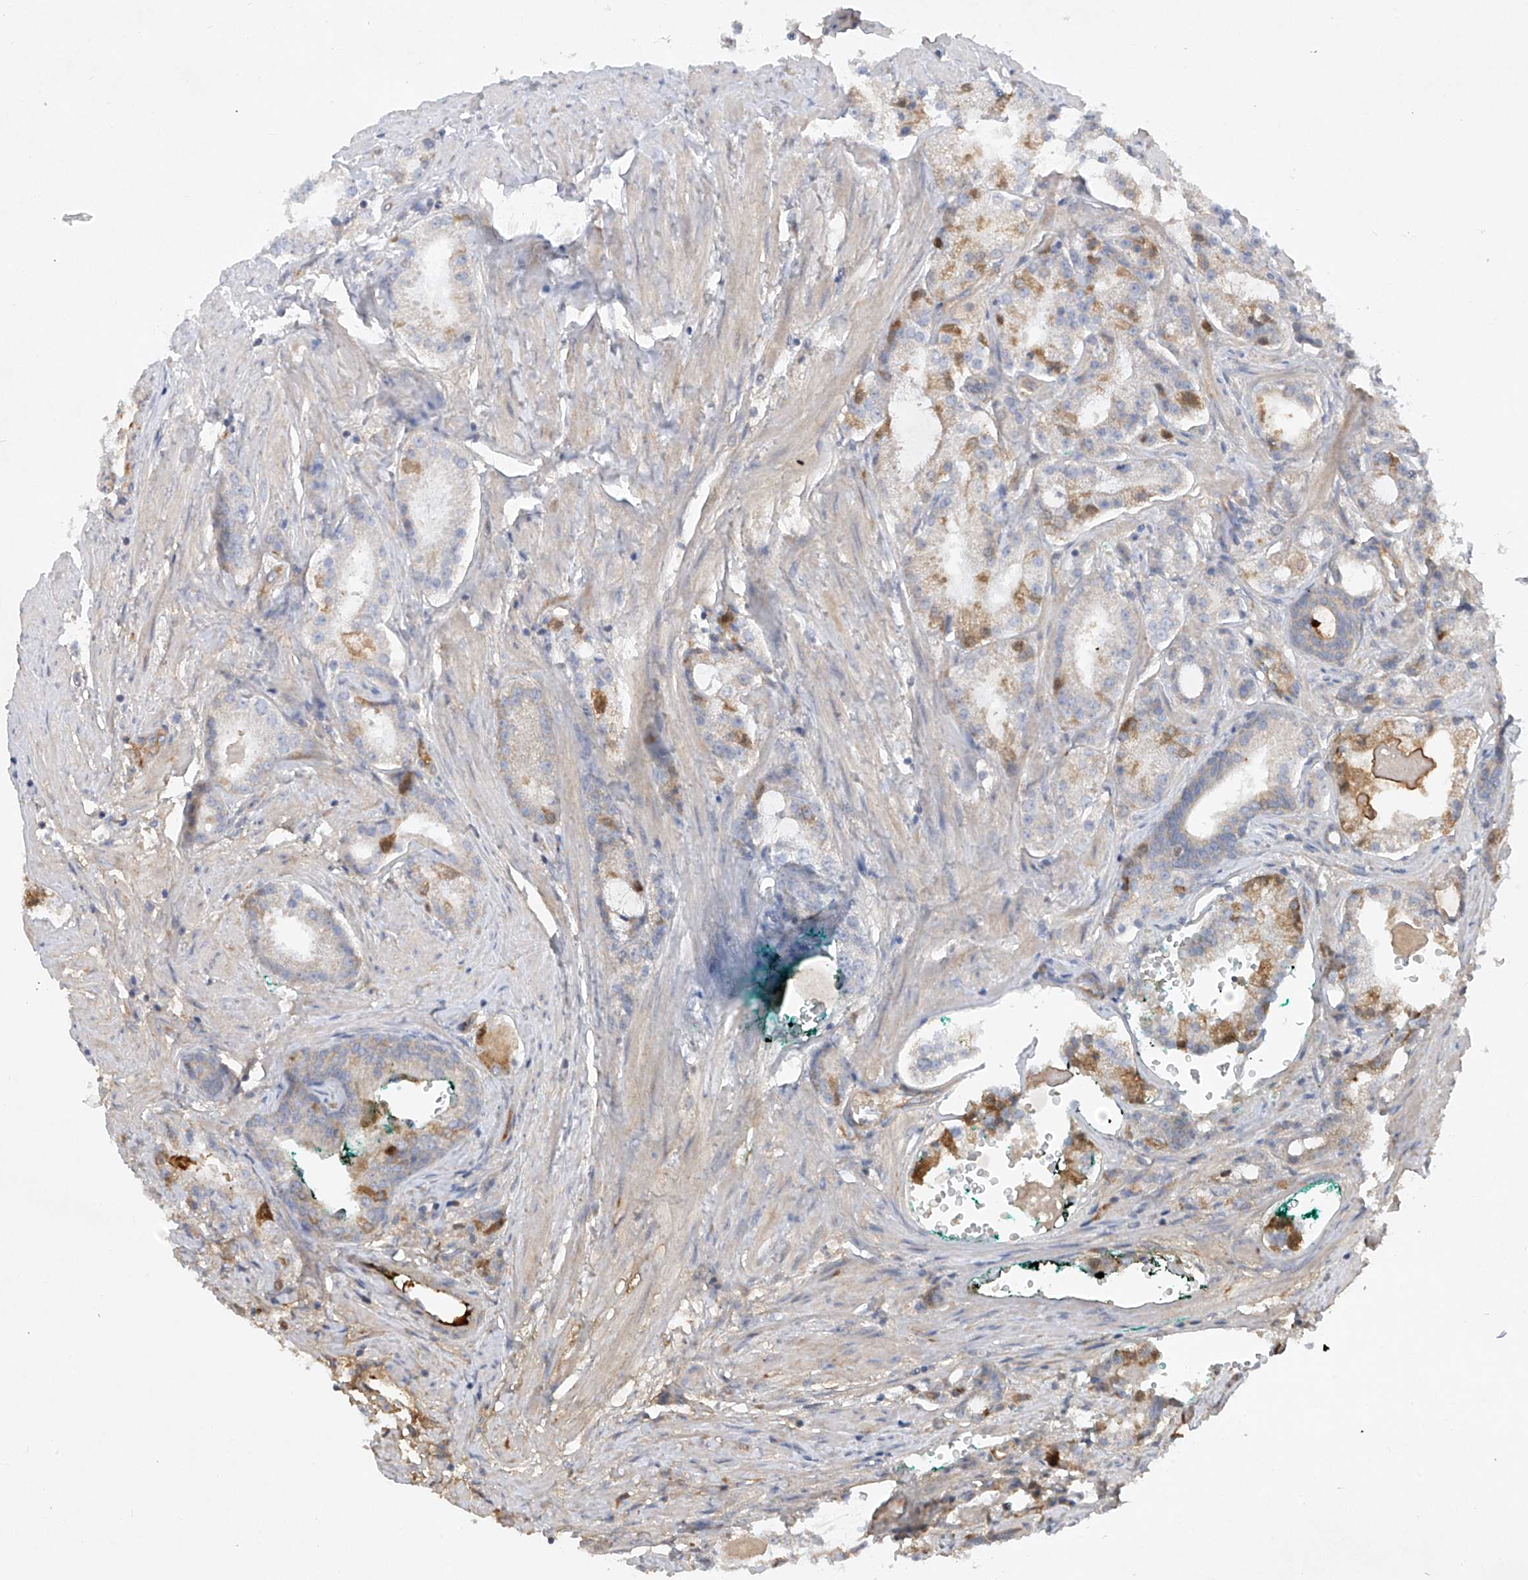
{"staining": {"intensity": "moderate", "quantity": "<25%", "location": "cytoplasmic/membranous"}, "tissue": "prostate cancer", "cell_type": "Tumor cells", "image_type": "cancer", "snomed": [{"axis": "morphology", "description": "Adenocarcinoma, Low grade"}, {"axis": "topography", "description": "Prostate"}], "caption": "A photomicrograph showing moderate cytoplasmic/membranous expression in approximately <25% of tumor cells in prostate low-grade adenocarcinoma, as visualized by brown immunohistochemical staining.", "gene": "HAS3", "patient": {"sex": "male", "age": 63}}